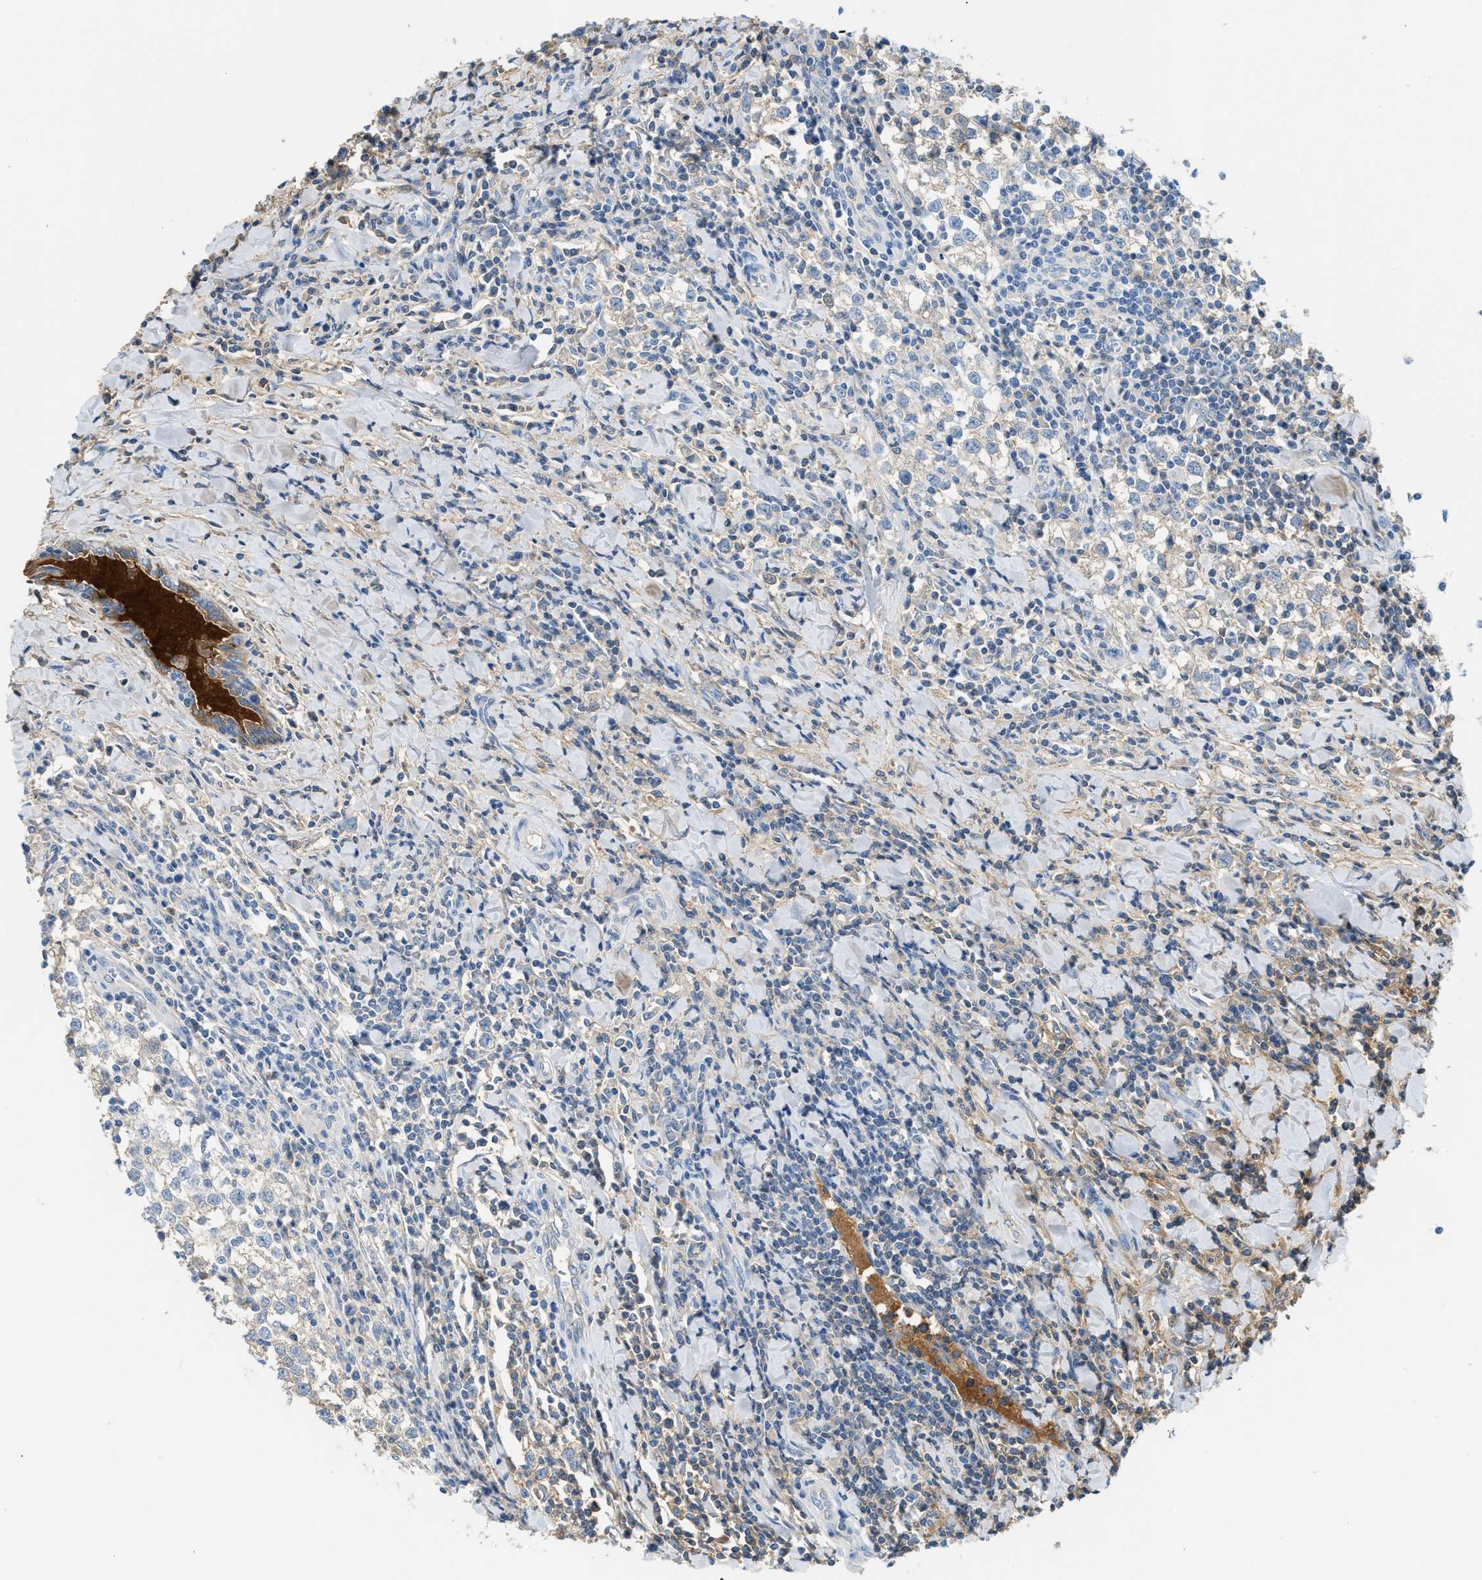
{"staining": {"intensity": "weak", "quantity": "<25%", "location": "cytoplasmic/membranous"}, "tissue": "testis cancer", "cell_type": "Tumor cells", "image_type": "cancer", "snomed": [{"axis": "morphology", "description": "Seminoma, NOS"}, {"axis": "morphology", "description": "Carcinoma, Embryonal, NOS"}, {"axis": "topography", "description": "Testis"}], "caption": "This is a histopathology image of immunohistochemistry staining of testis cancer (embryonal carcinoma), which shows no positivity in tumor cells. Nuclei are stained in blue.", "gene": "CFI", "patient": {"sex": "male", "age": 36}}